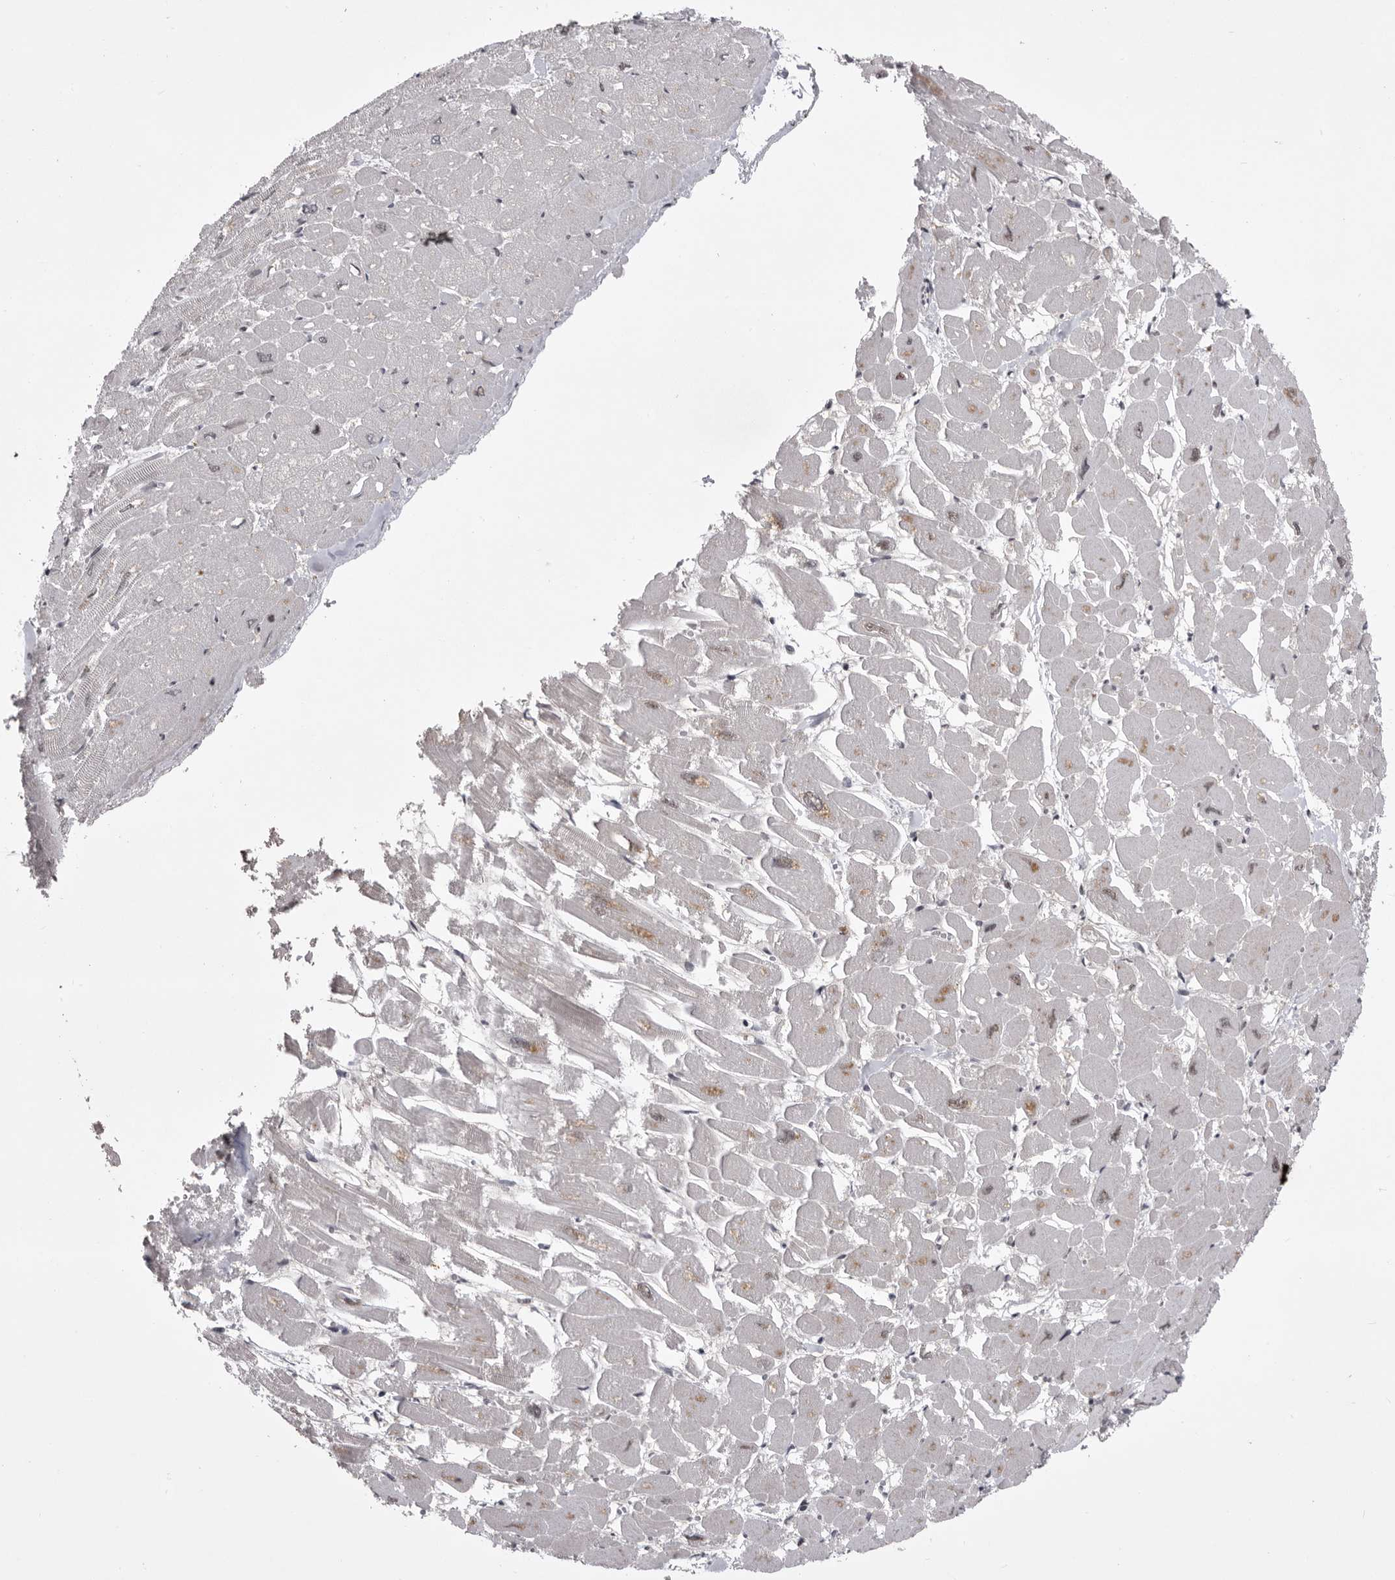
{"staining": {"intensity": "weak", "quantity": "<25%", "location": "cytoplasmic/membranous"}, "tissue": "heart muscle", "cell_type": "Cardiomyocytes", "image_type": "normal", "snomed": [{"axis": "morphology", "description": "Normal tissue, NOS"}, {"axis": "topography", "description": "Heart"}], "caption": "The image exhibits no staining of cardiomyocytes in unremarkable heart muscle. The staining is performed using DAB (3,3'-diaminobenzidine) brown chromogen with nuclei counter-stained in using hematoxylin.", "gene": "PRPF3", "patient": {"sex": "male", "age": 54}}